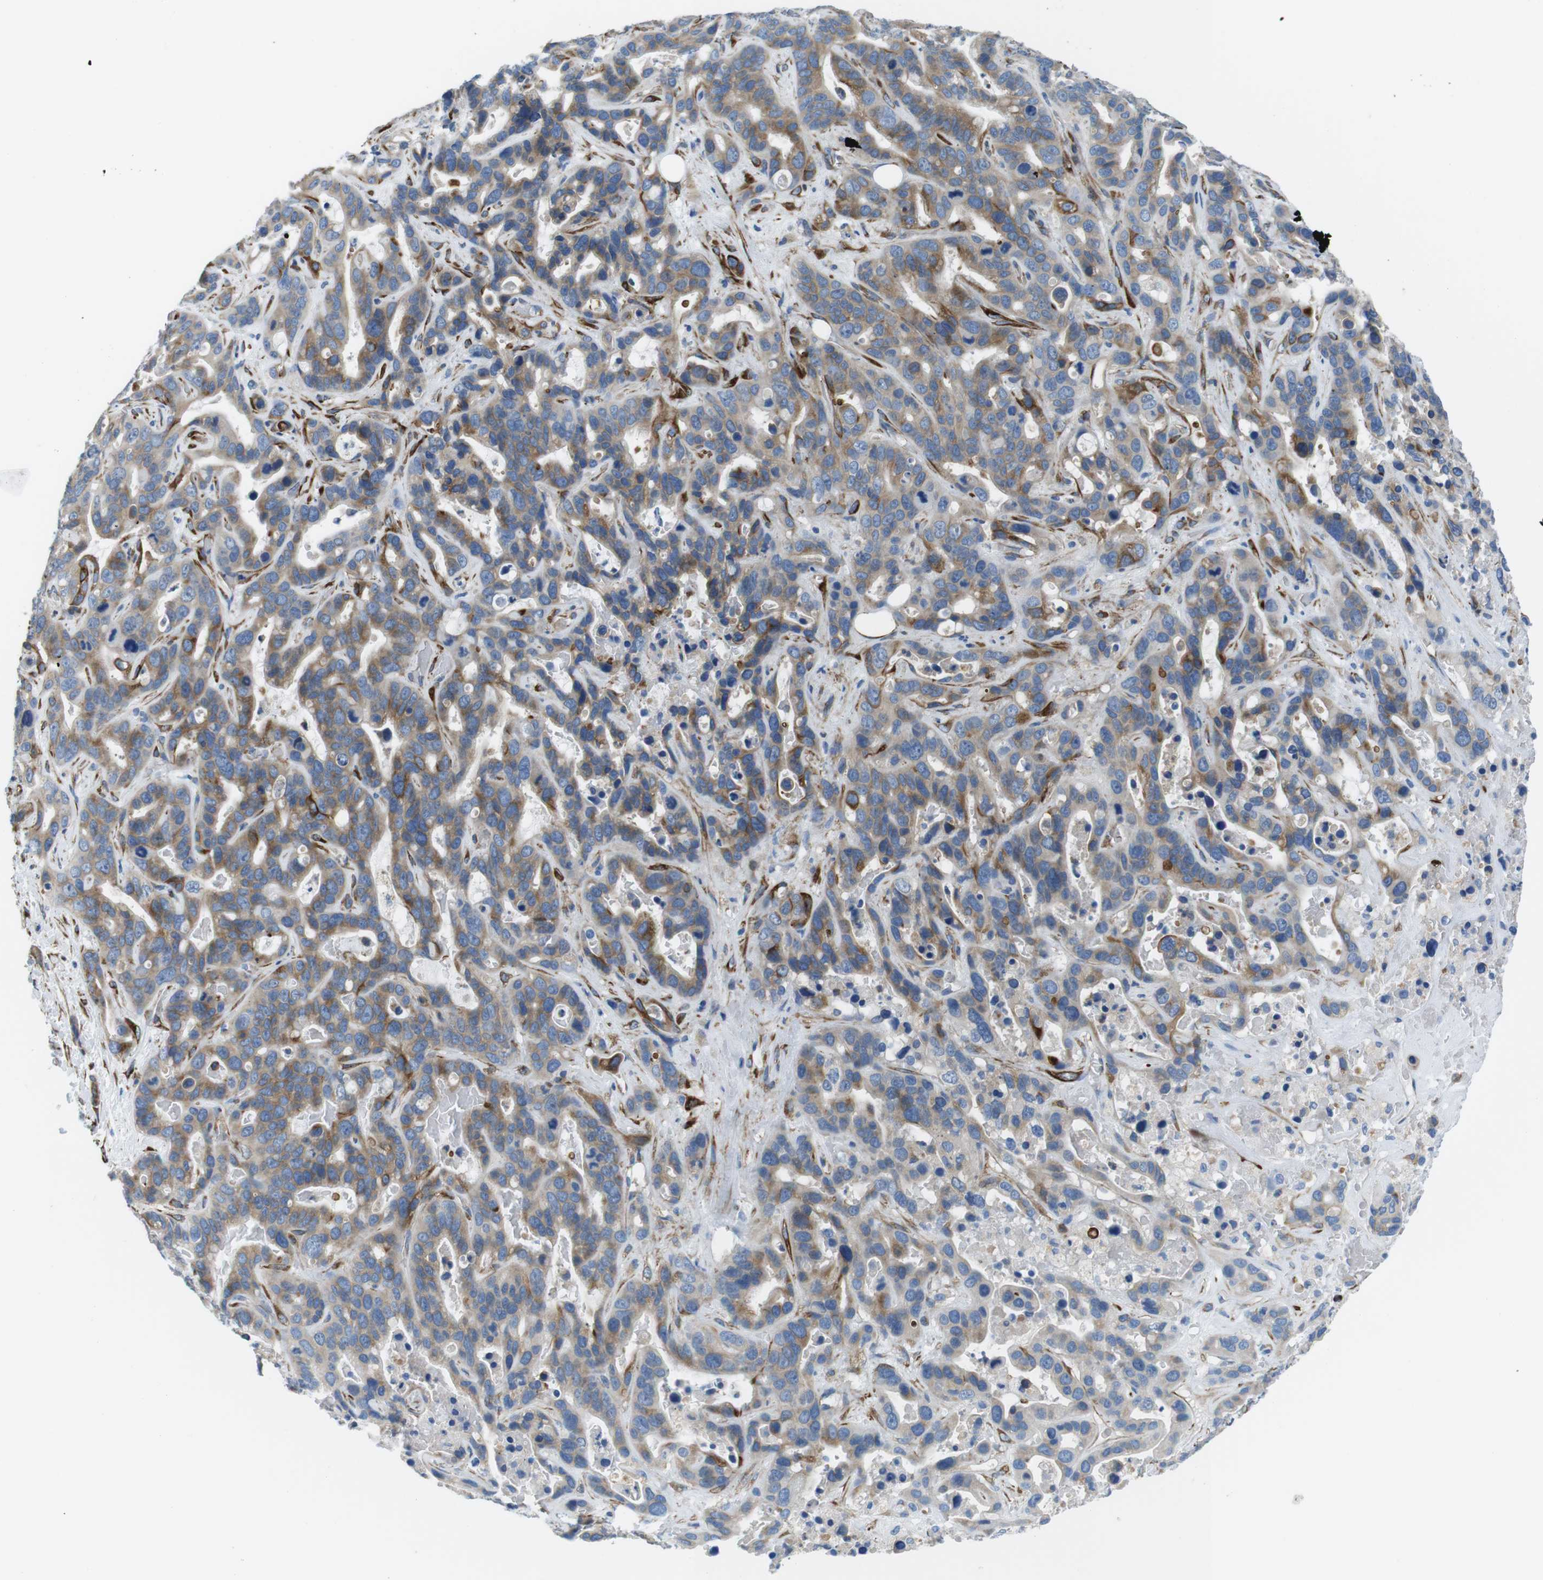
{"staining": {"intensity": "moderate", "quantity": "25%-75%", "location": "cytoplasmic/membranous"}, "tissue": "liver cancer", "cell_type": "Tumor cells", "image_type": "cancer", "snomed": [{"axis": "morphology", "description": "Cholangiocarcinoma"}, {"axis": "topography", "description": "Liver"}], "caption": "Protein expression by immunohistochemistry exhibits moderate cytoplasmic/membranous staining in about 25%-75% of tumor cells in liver cancer. (Stains: DAB in brown, nuclei in blue, Microscopy: brightfield microscopy at high magnification).", "gene": "EMP2", "patient": {"sex": "female", "age": 65}}